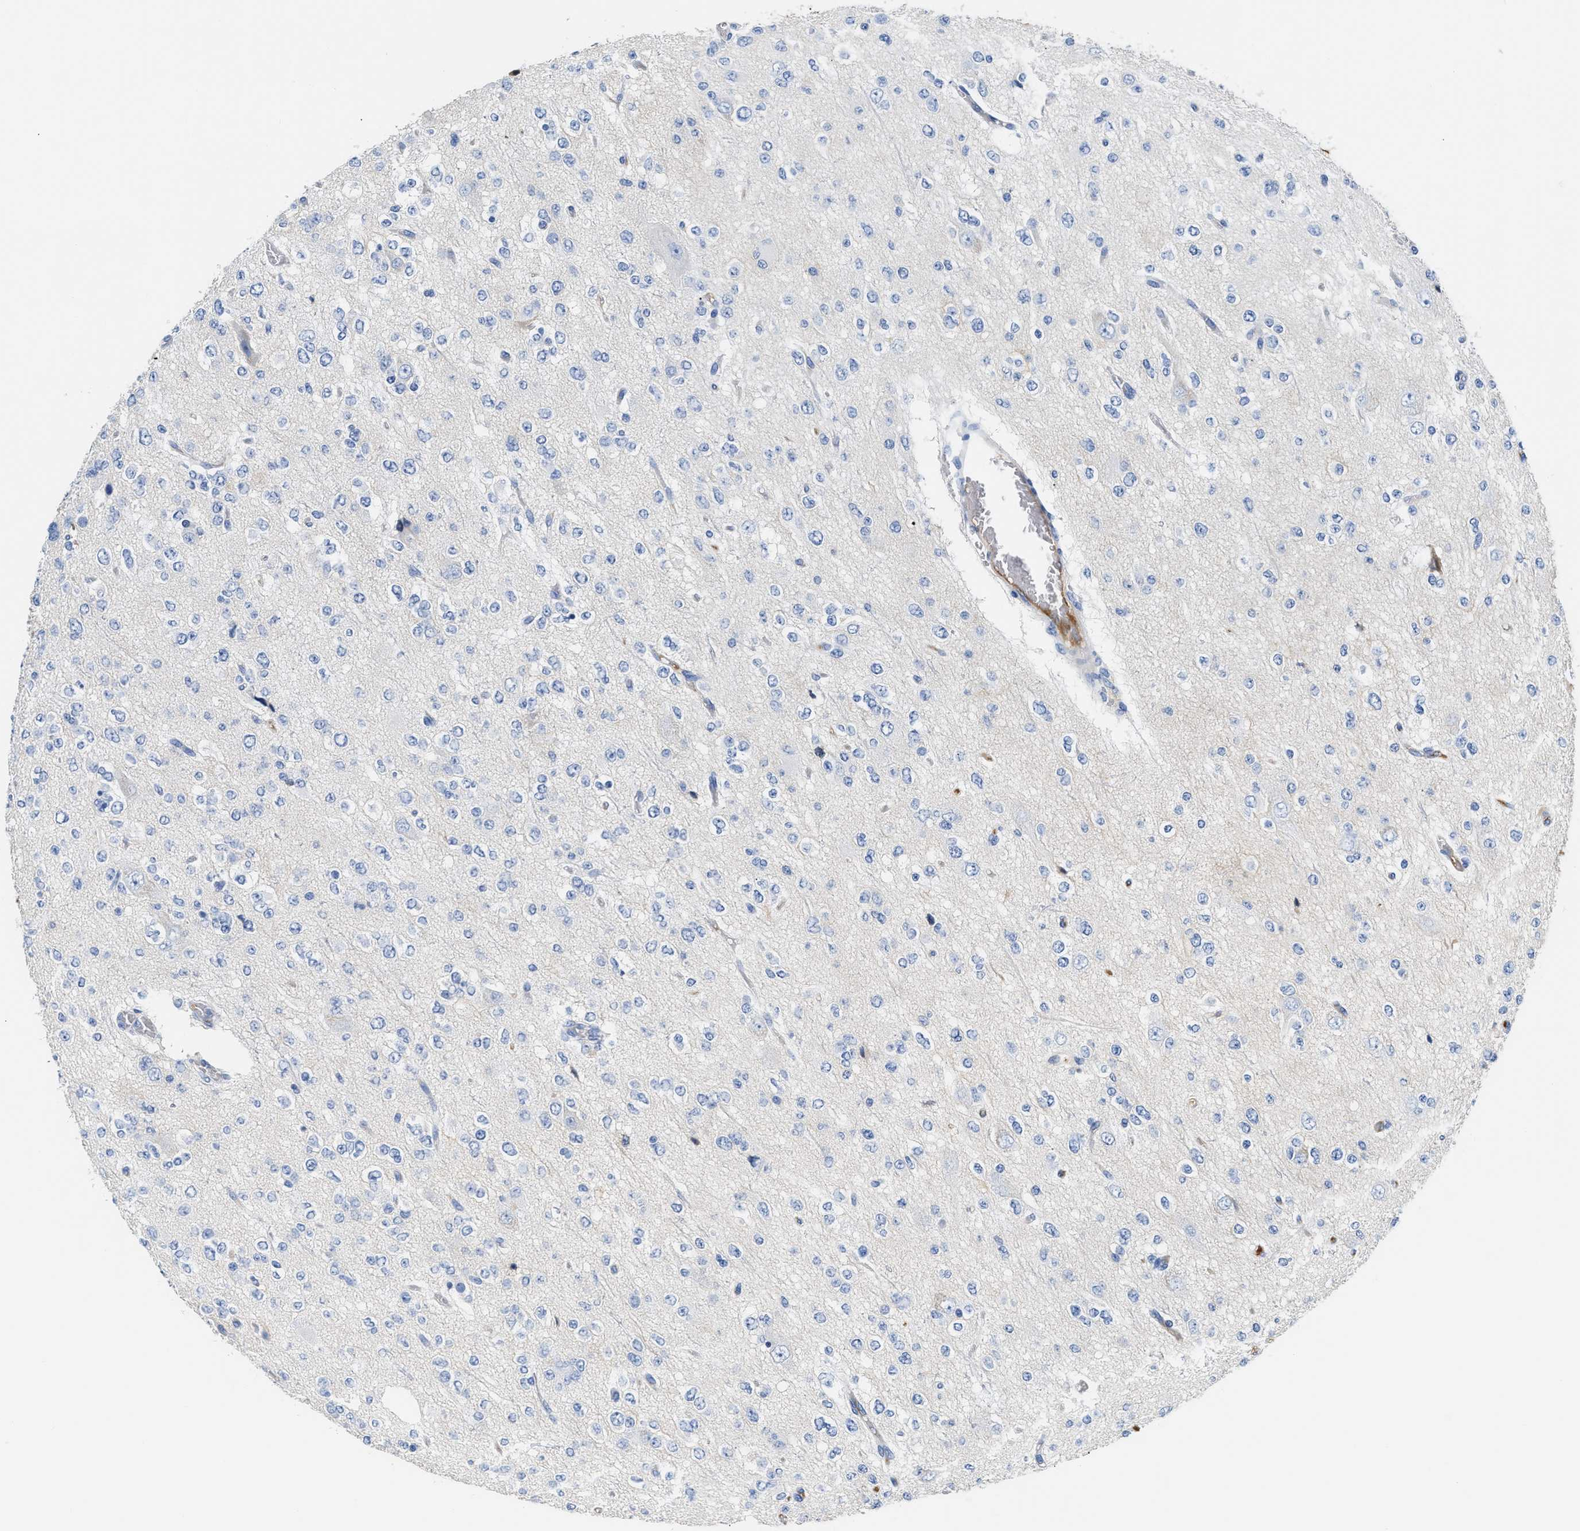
{"staining": {"intensity": "negative", "quantity": "none", "location": "none"}, "tissue": "glioma", "cell_type": "Tumor cells", "image_type": "cancer", "snomed": [{"axis": "morphology", "description": "Glioma, malignant, Low grade"}, {"axis": "topography", "description": "Brain"}], "caption": "Immunohistochemistry (IHC) micrograph of human low-grade glioma (malignant) stained for a protein (brown), which demonstrates no staining in tumor cells.", "gene": "GC", "patient": {"sex": "male", "age": 38}}